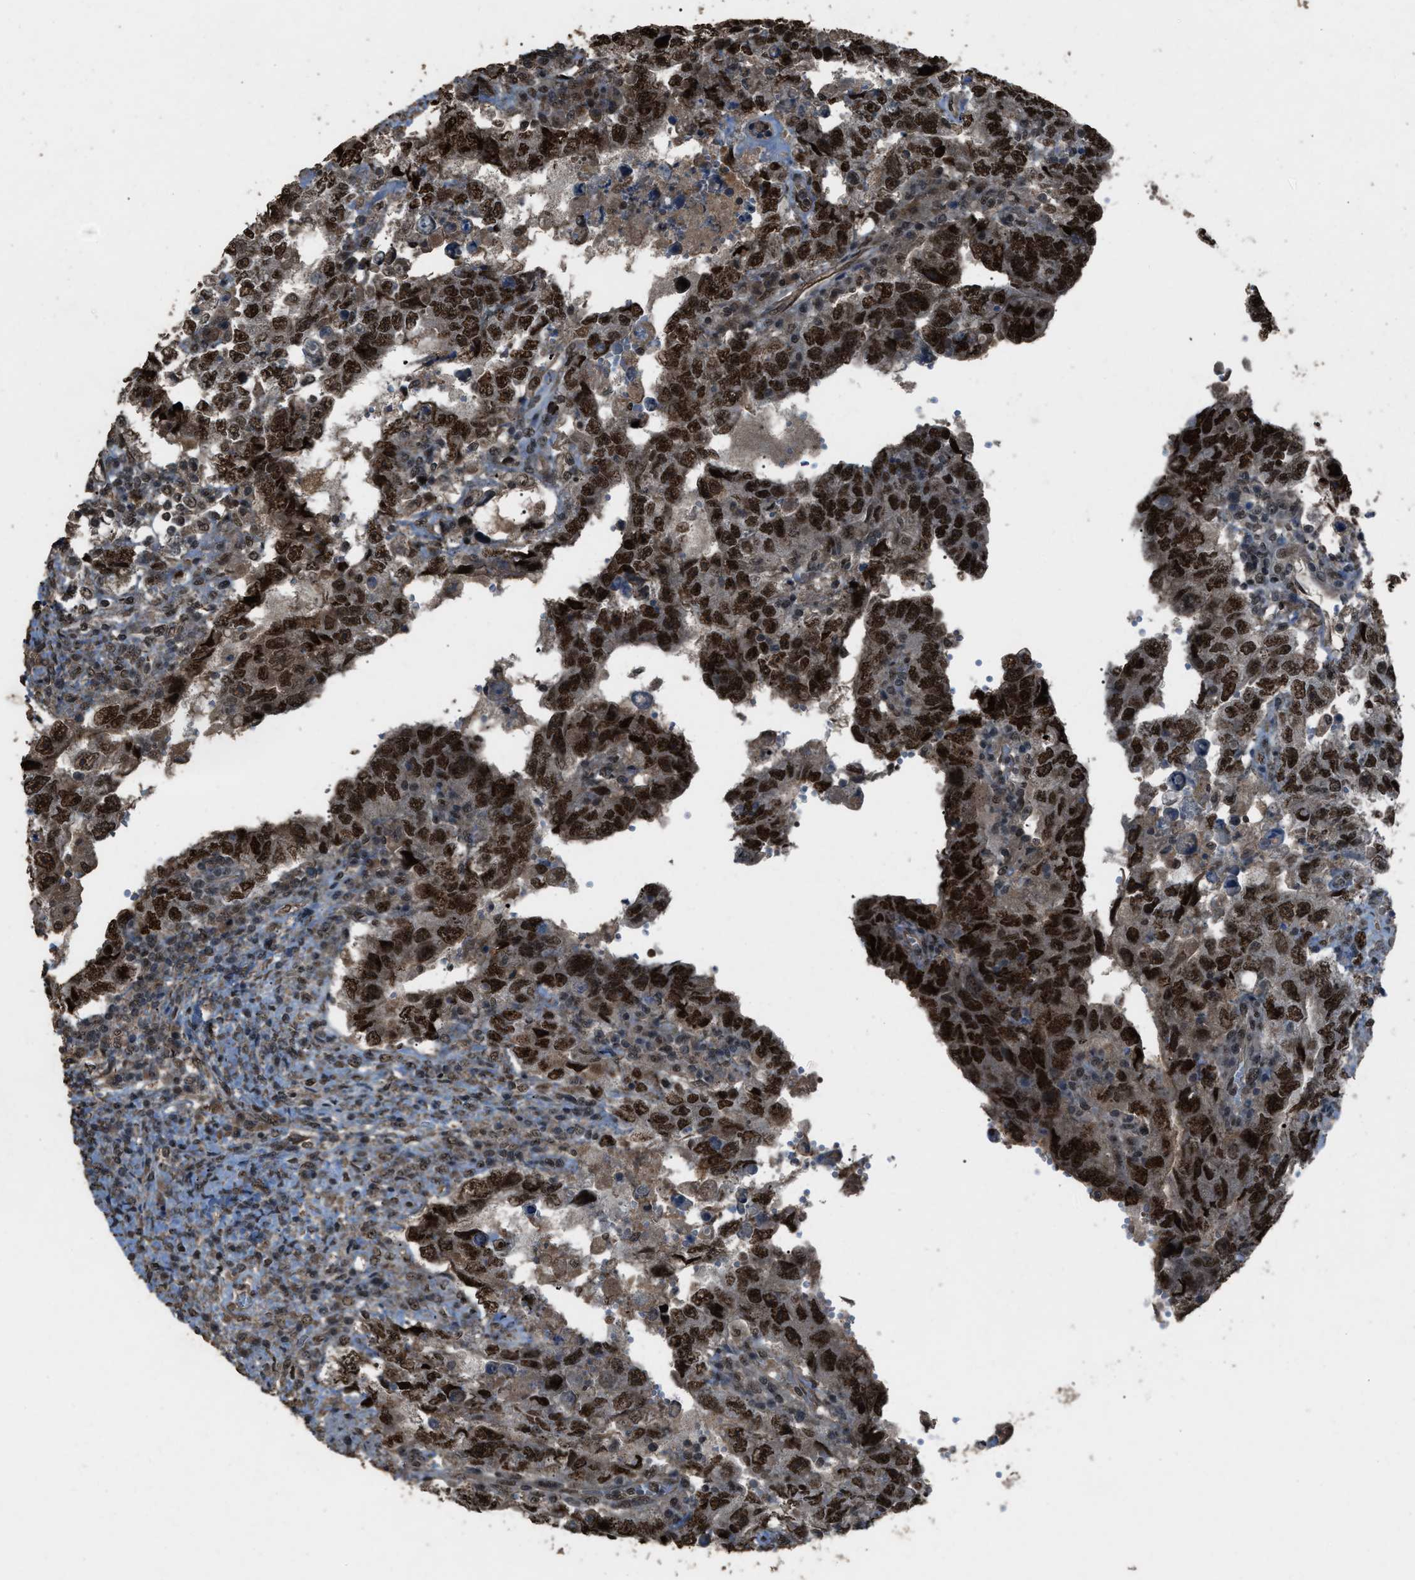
{"staining": {"intensity": "strong", "quantity": ">75%", "location": "nuclear"}, "tissue": "testis cancer", "cell_type": "Tumor cells", "image_type": "cancer", "snomed": [{"axis": "morphology", "description": "Carcinoma, Embryonal, NOS"}, {"axis": "topography", "description": "Testis"}], "caption": "IHC staining of testis cancer (embryonal carcinoma), which demonstrates high levels of strong nuclear positivity in about >75% of tumor cells indicating strong nuclear protein expression. The staining was performed using DAB (3,3'-diaminobenzidine) (brown) for protein detection and nuclei were counterstained in hematoxylin (blue).", "gene": "SERTAD2", "patient": {"sex": "male", "age": 26}}